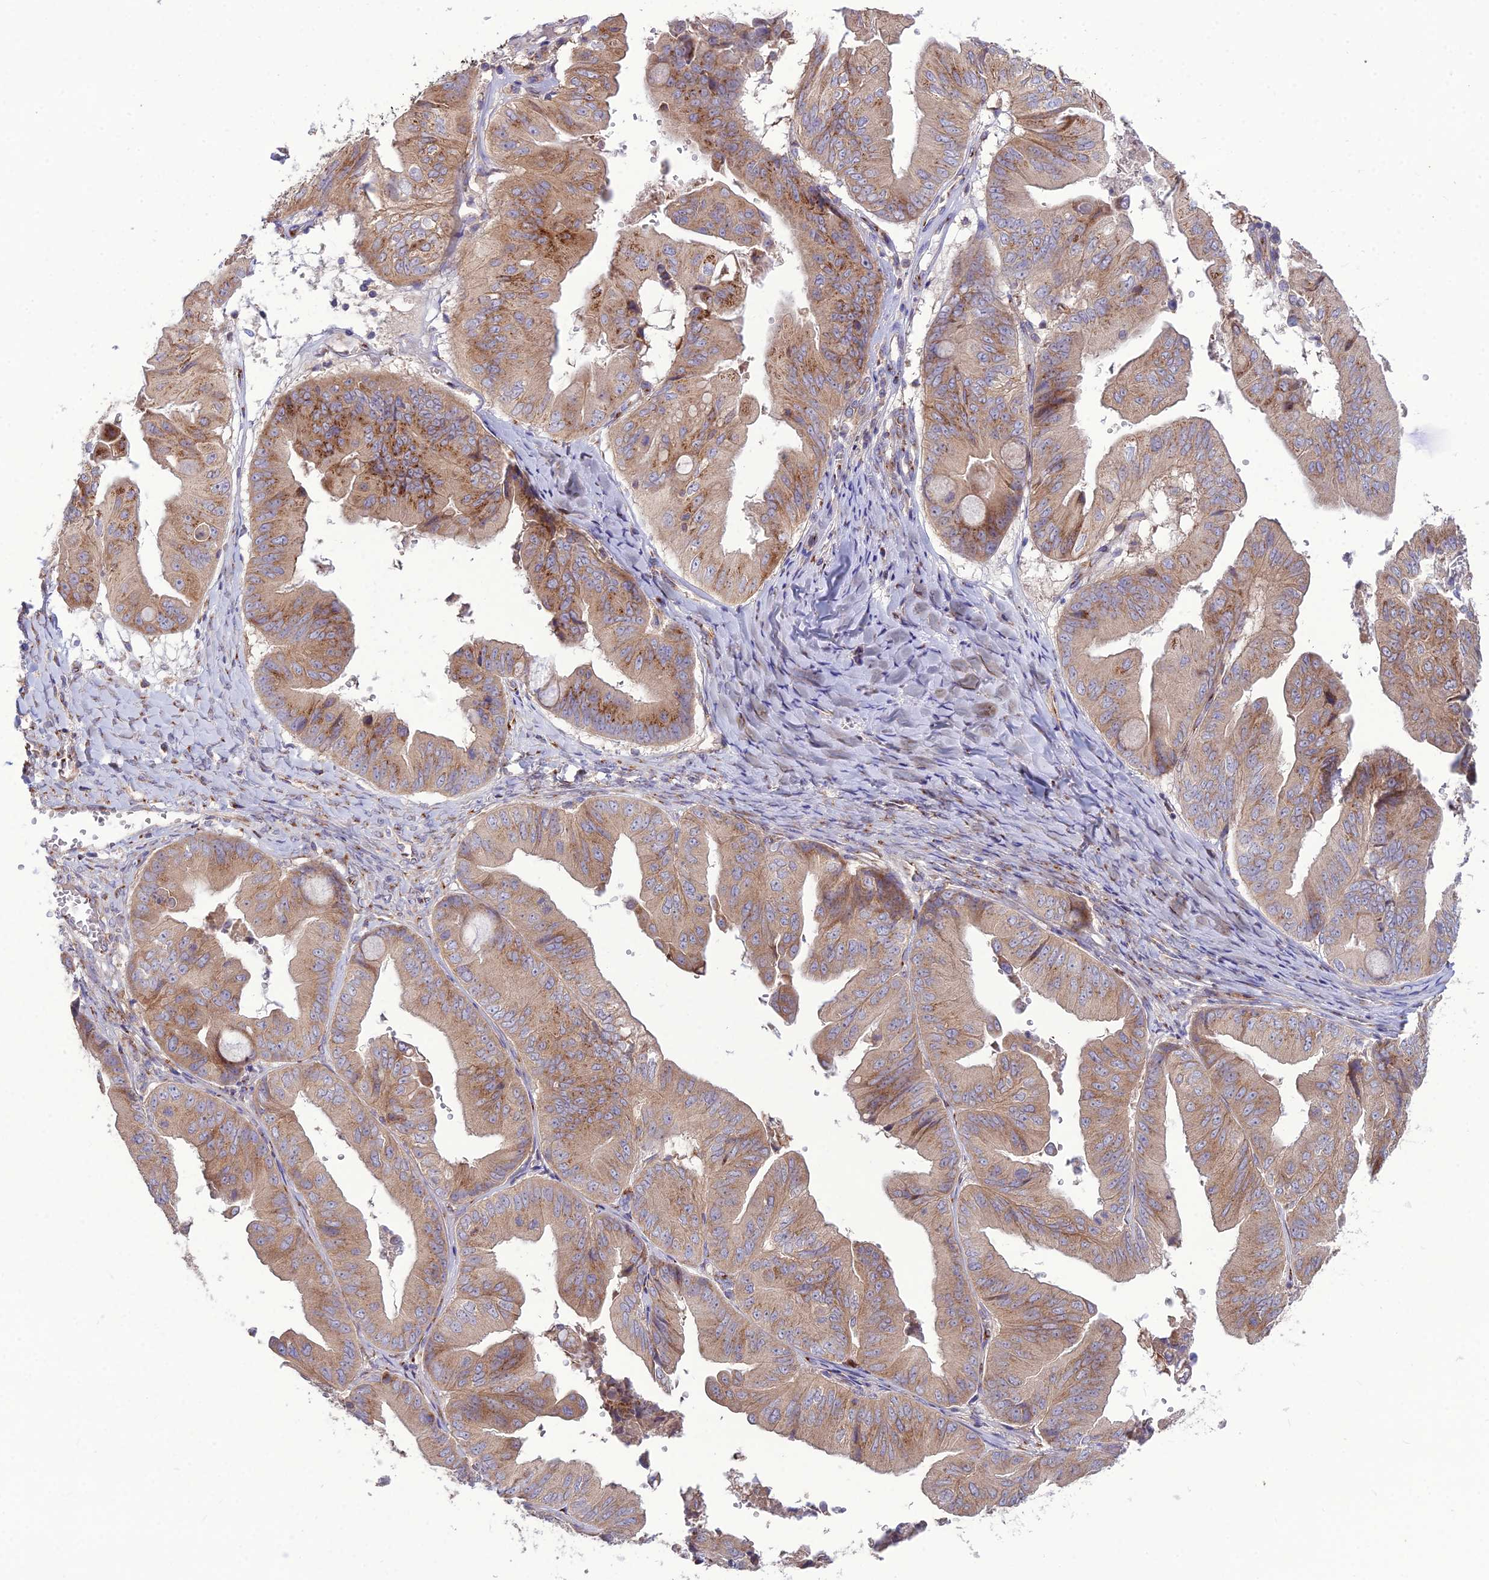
{"staining": {"intensity": "moderate", "quantity": "25%-75%", "location": "cytoplasmic/membranous"}, "tissue": "ovarian cancer", "cell_type": "Tumor cells", "image_type": "cancer", "snomed": [{"axis": "morphology", "description": "Cystadenocarcinoma, mucinous, NOS"}, {"axis": "topography", "description": "Ovary"}], "caption": "Human ovarian cancer stained with a protein marker displays moderate staining in tumor cells.", "gene": "SPRYD7", "patient": {"sex": "female", "age": 61}}